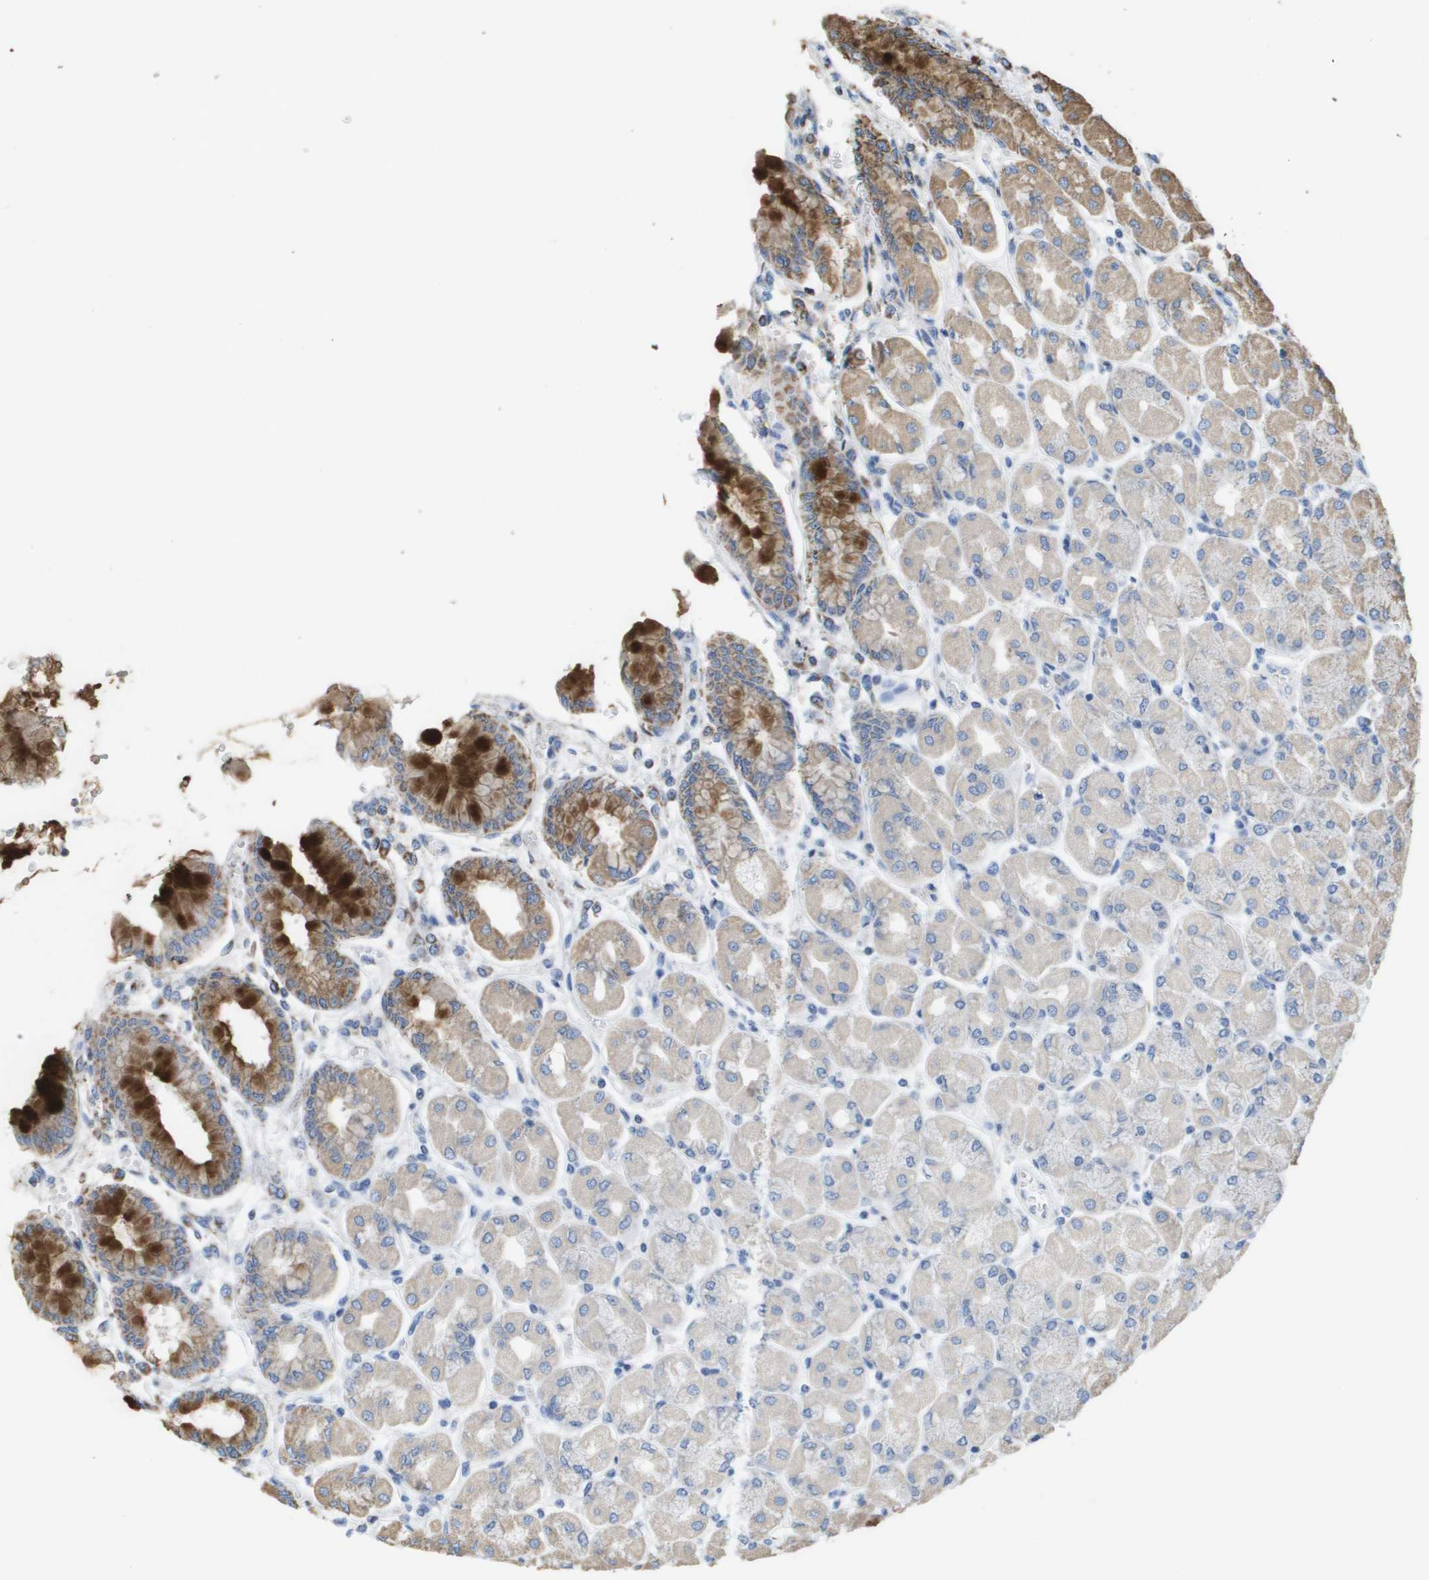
{"staining": {"intensity": "strong", "quantity": "<25%", "location": "cytoplasmic/membranous"}, "tissue": "stomach", "cell_type": "Glandular cells", "image_type": "normal", "snomed": [{"axis": "morphology", "description": "Normal tissue, NOS"}, {"axis": "topography", "description": "Stomach, upper"}], "caption": "The immunohistochemical stain shows strong cytoplasmic/membranous staining in glandular cells of benign stomach.", "gene": "HSPE1", "patient": {"sex": "female", "age": 56}}